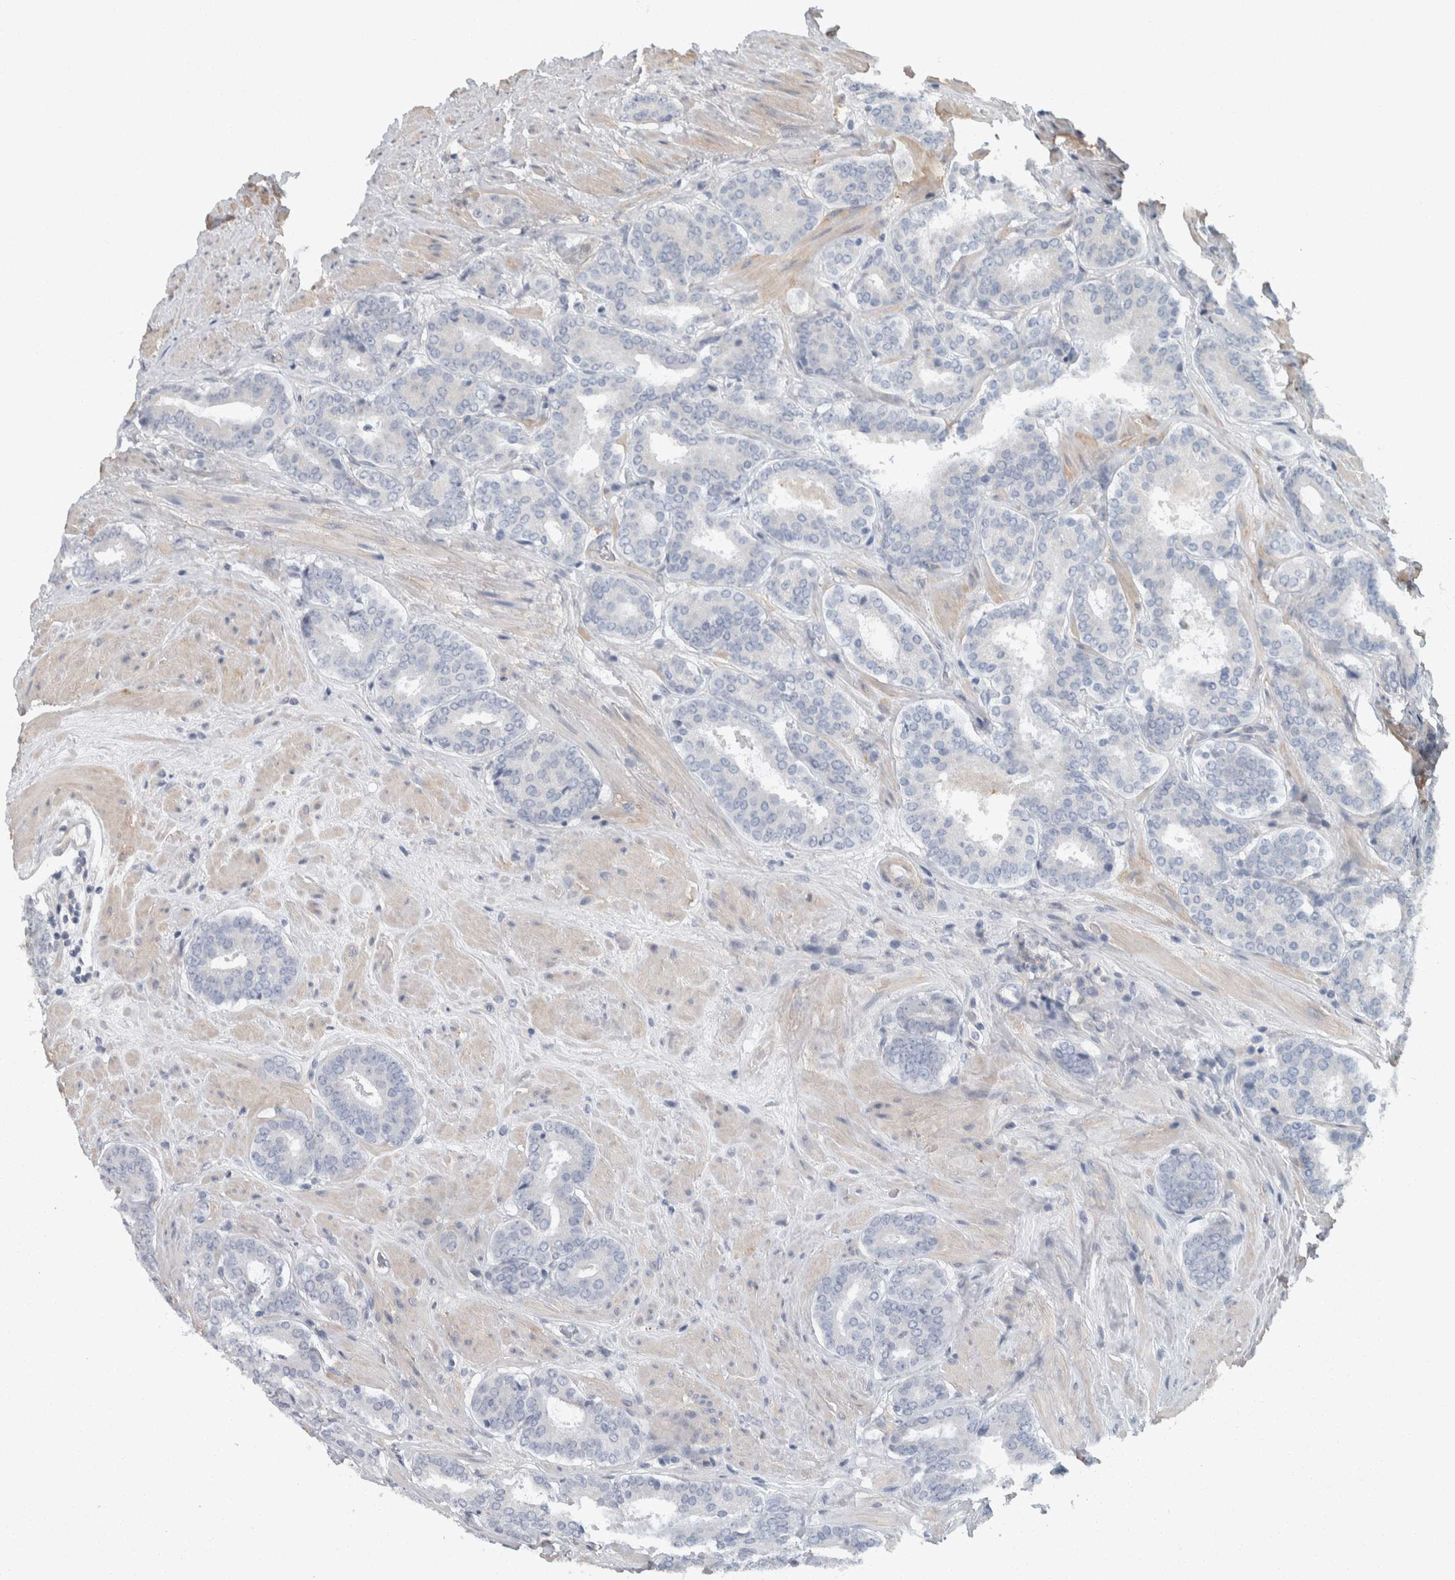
{"staining": {"intensity": "negative", "quantity": "none", "location": "none"}, "tissue": "prostate cancer", "cell_type": "Tumor cells", "image_type": "cancer", "snomed": [{"axis": "morphology", "description": "Adenocarcinoma, Low grade"}, {"axis": "topography", "description": "Prostate"}], "caption": "Immunohistochemical staining of human prostate cancer (adenocarcinoma (low-grade)) exhibits no significant expression in tumor cells.", "gene": "KCNJ3", "patient": {"sex": "male", "age": 69}}